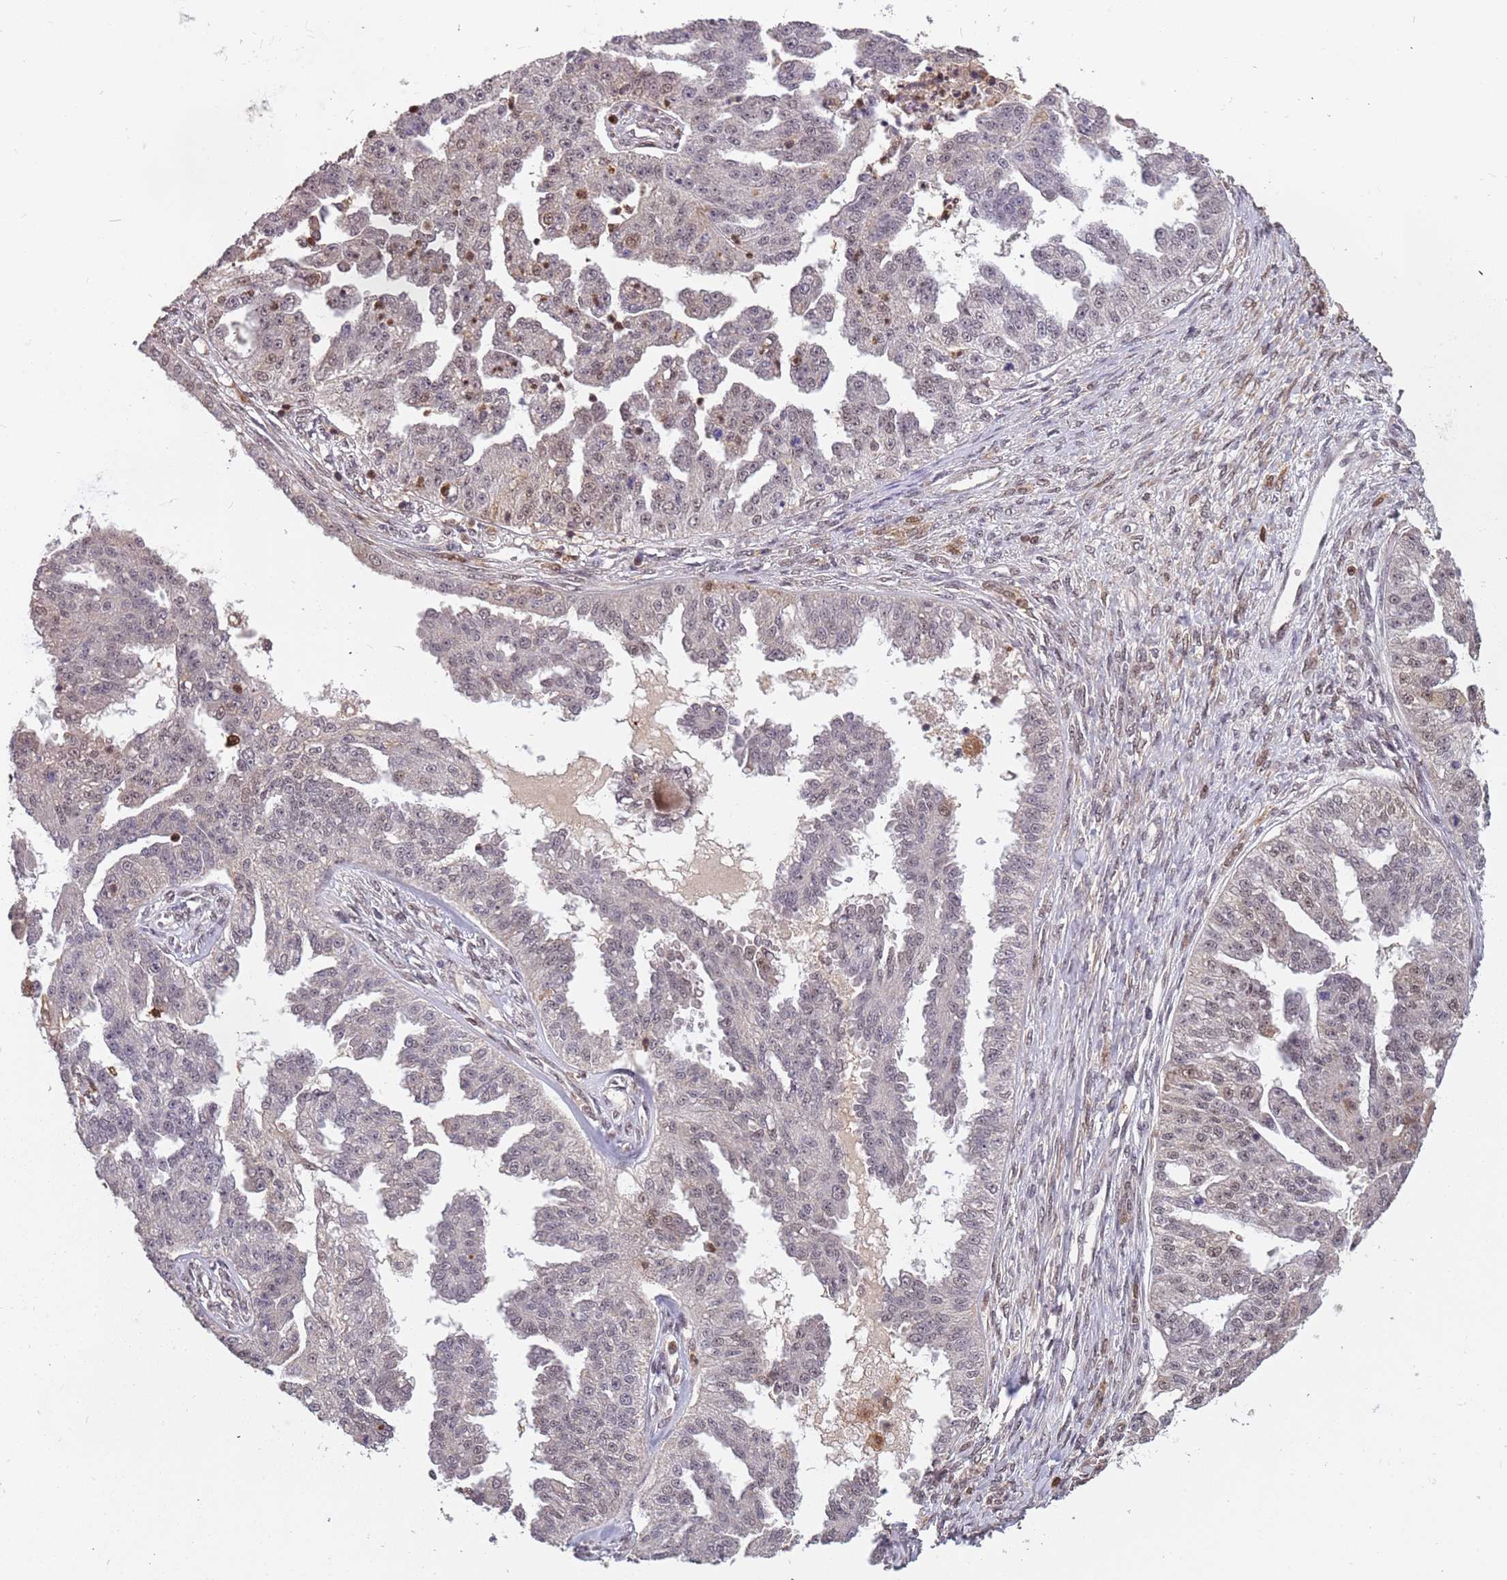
{"staining": {"intensity": "weak", "quantity": "<25%", "location": "nuclear"}, "tissue": "ovarian cancer", "cell_type": "Tumor cells", "image_type": "cancer", "snomed": [{"axis": "morphology", "description": "Cystadenocarcinoma, serous, NOS"}, {"axis": "topography", "description": "Ovary"}], "caption": "This is an immunohistochemistry (IHC) image of human ovarian cancer (serous cystadenocarcinoma). There is no staining in tumor cells.", "gene": "GBP2", "patient": {"sex": "female", "age": 58}}